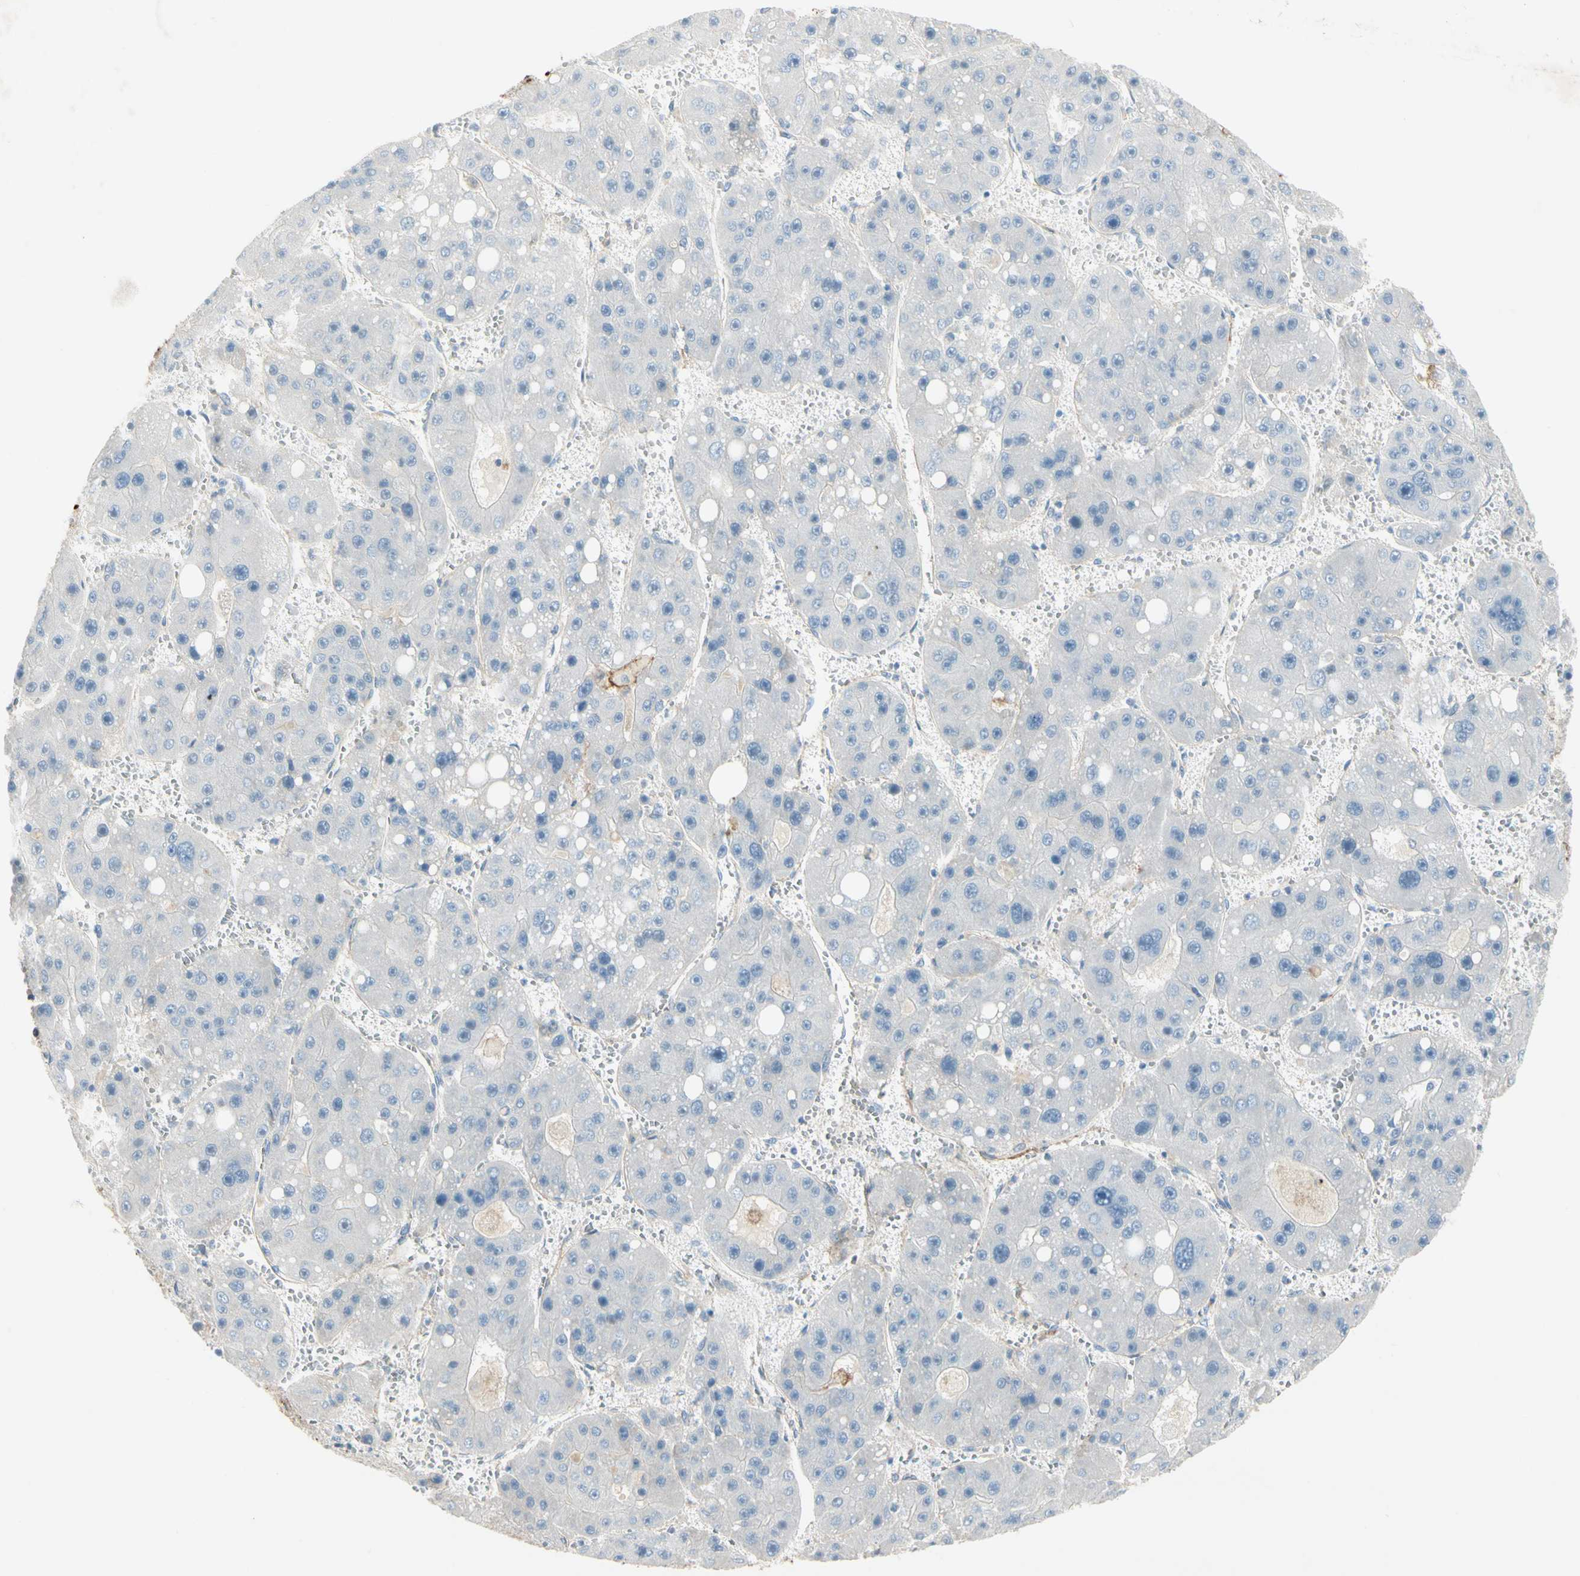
{"staining": {"intensity": "negative", "quantity": "none", "location": "none"}, "tissue": "liver cancer", "cell_type": "Tumor cells", "image_type": "cancer", "snomed": [{"axis": "morphology", "description": "Carcinoma, Hepatocellular, NOS"}, {"axis": "topography", "description": "Liver"}], "caption": "DAB immunohistochemical staining of human liver hepatocellular carcinoma reveals no significant staining in tumor cells.", "gene": "ITGA3", "patient": {"sex": "female", "age": 61}}